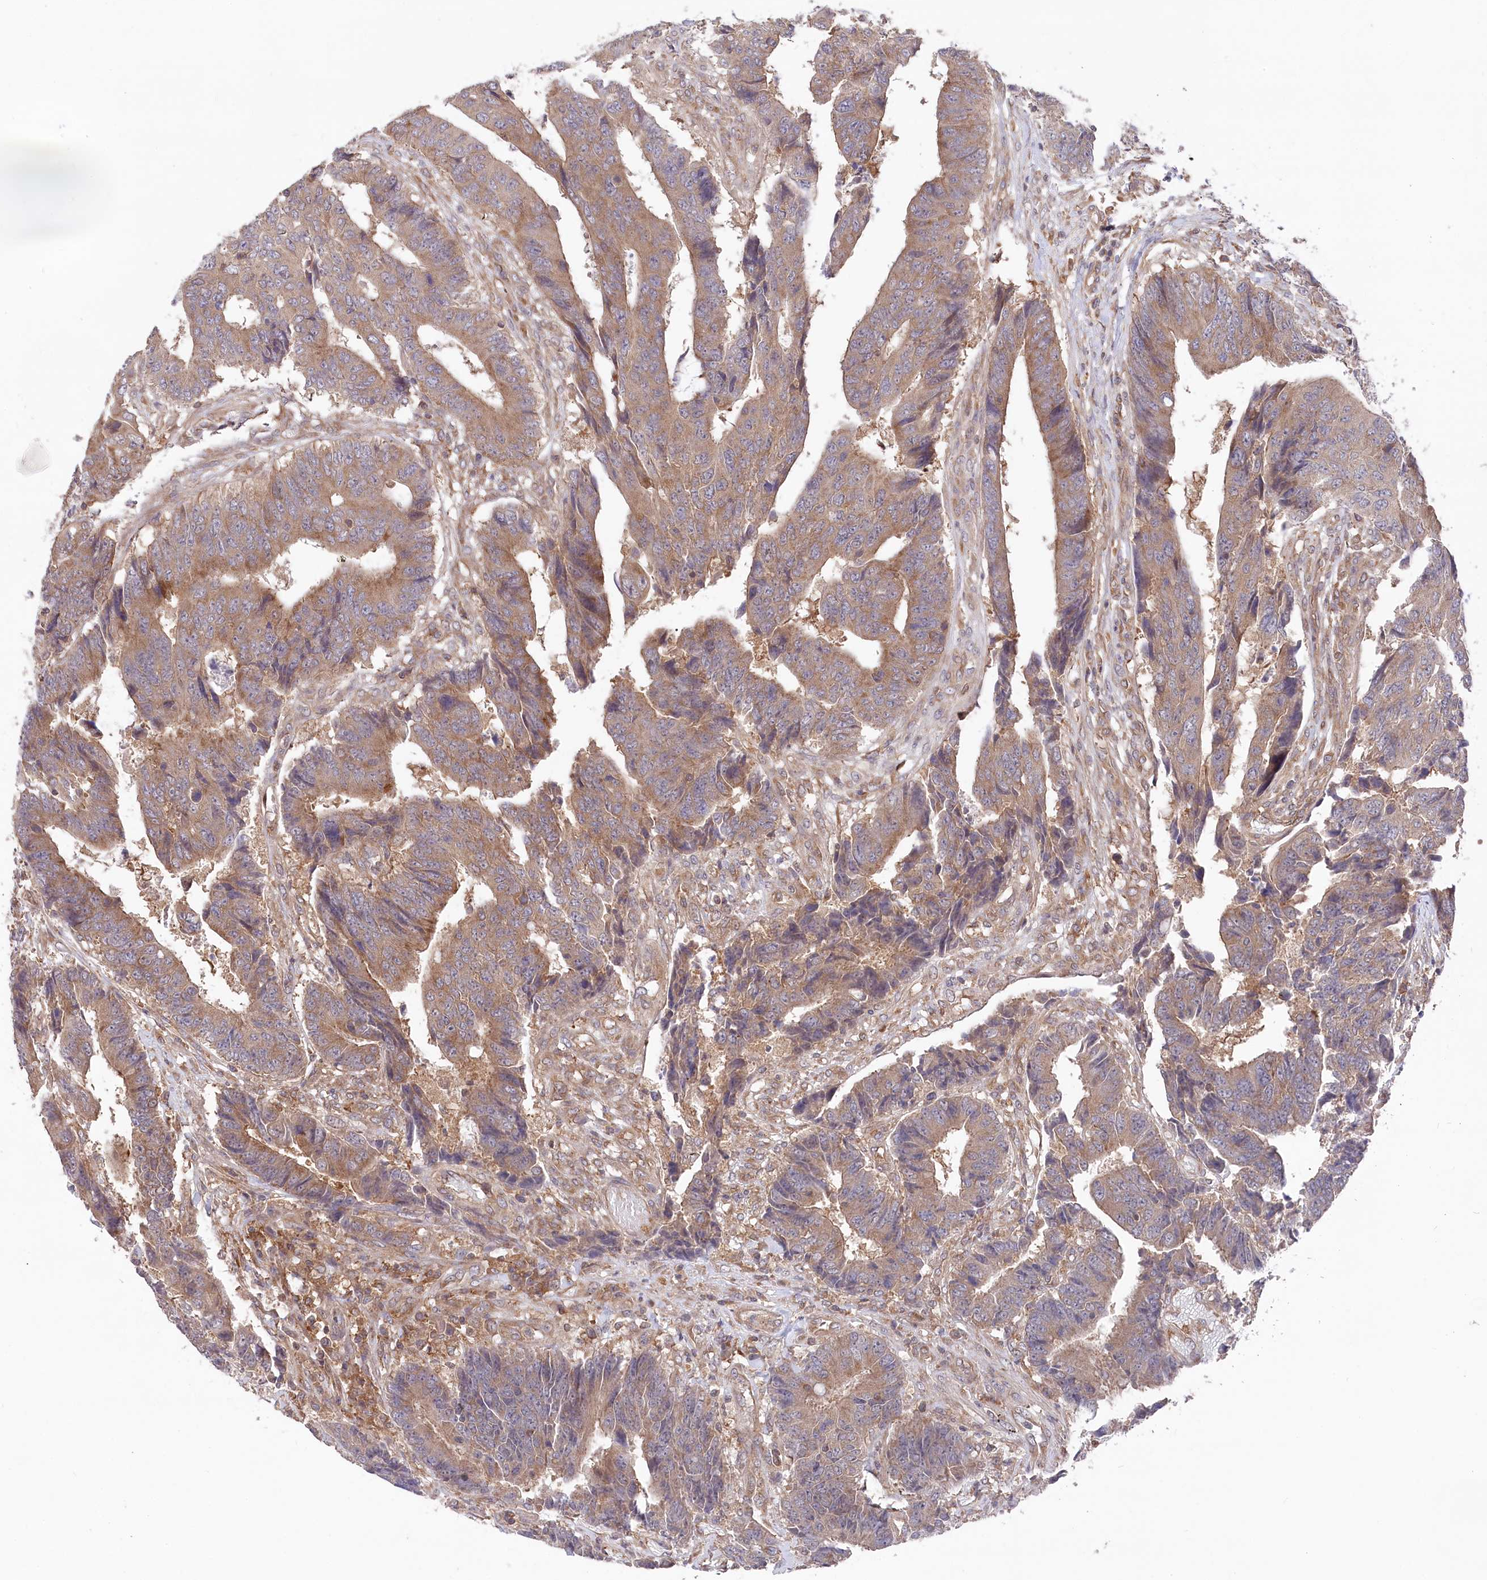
{"staining": {"intensity": "moderate", "quantity": ">75%", "location": "cytoplasmic/membranous"}, "tissue": "colorectal cancer", "cell_type": "Tumor cells", "image_type": "cancer", "snomed": [{"axis": "morphology", "description": "Adenocarcinoma, NOS"}, {"axis": "topography", "description": "Rectum"}], "caption": "This histopathology image displays immunohistochemistry staining of human colorectal adenocarcinoma, with medium moderate cytoplasmic/membranous expression in approximately >75% of tumor cells.", "gene": "PPP1R21", "patient": {"sex": "male", "age": 84}}